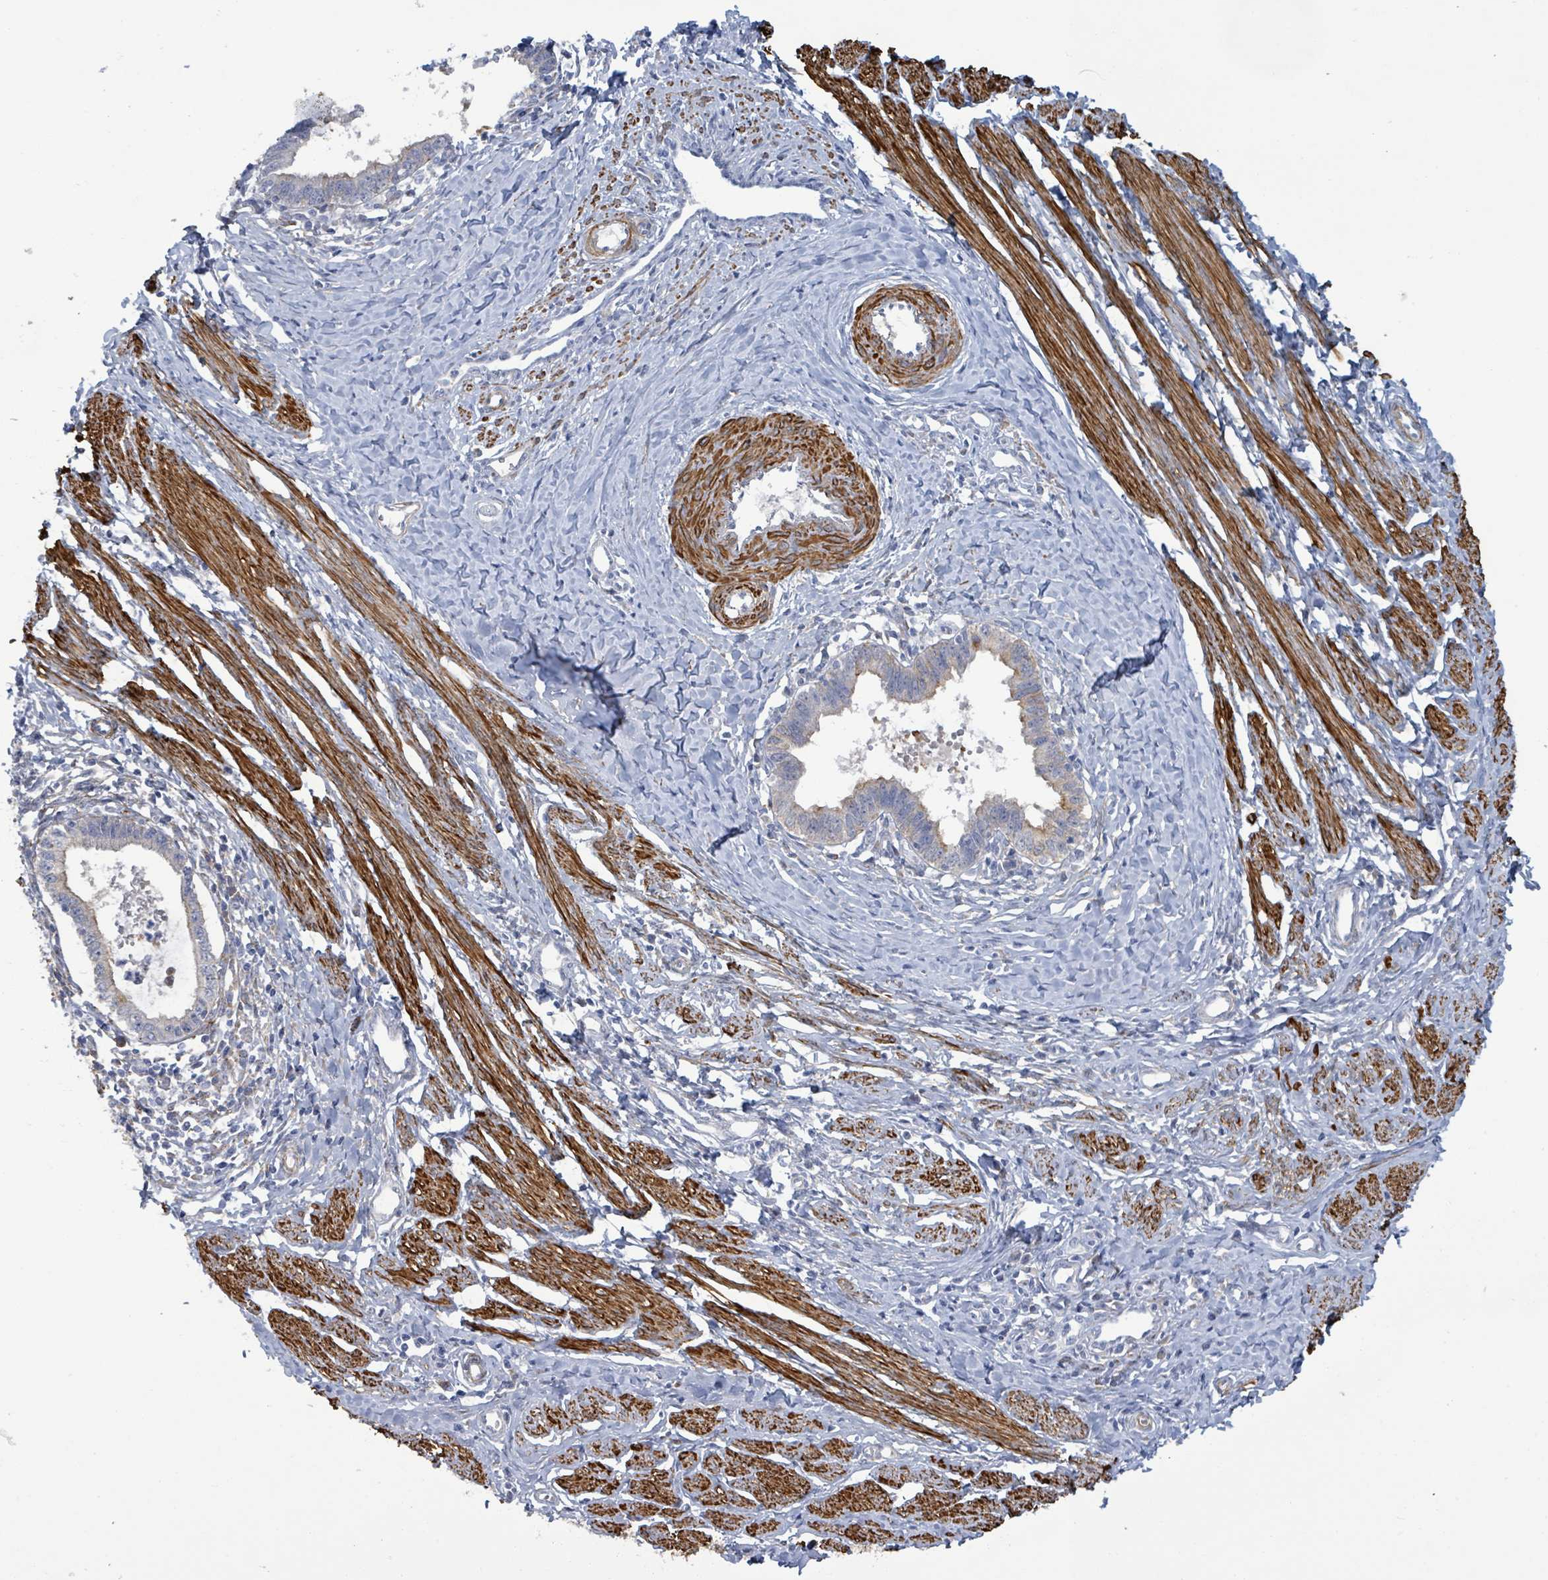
{"staining": {"intensity": "weak", "quantity": "<25%", "location": "cytoplasmic/membranous"}, "tissue": "cervical cancer", "cell_type": "Tumor cells", "image_type": "cancer", "snomed": [{"axis": "morphology", "description": "Adenocarcinoma, NOS"}, {"axis": "topography", "description": "Cervix"}], "caption": "Tumor cells show no significant expression in cervical cancer (adenocarcinoma).", "gene": "DMRTC1B", "patient": {"sex": "female", "age": 36}}